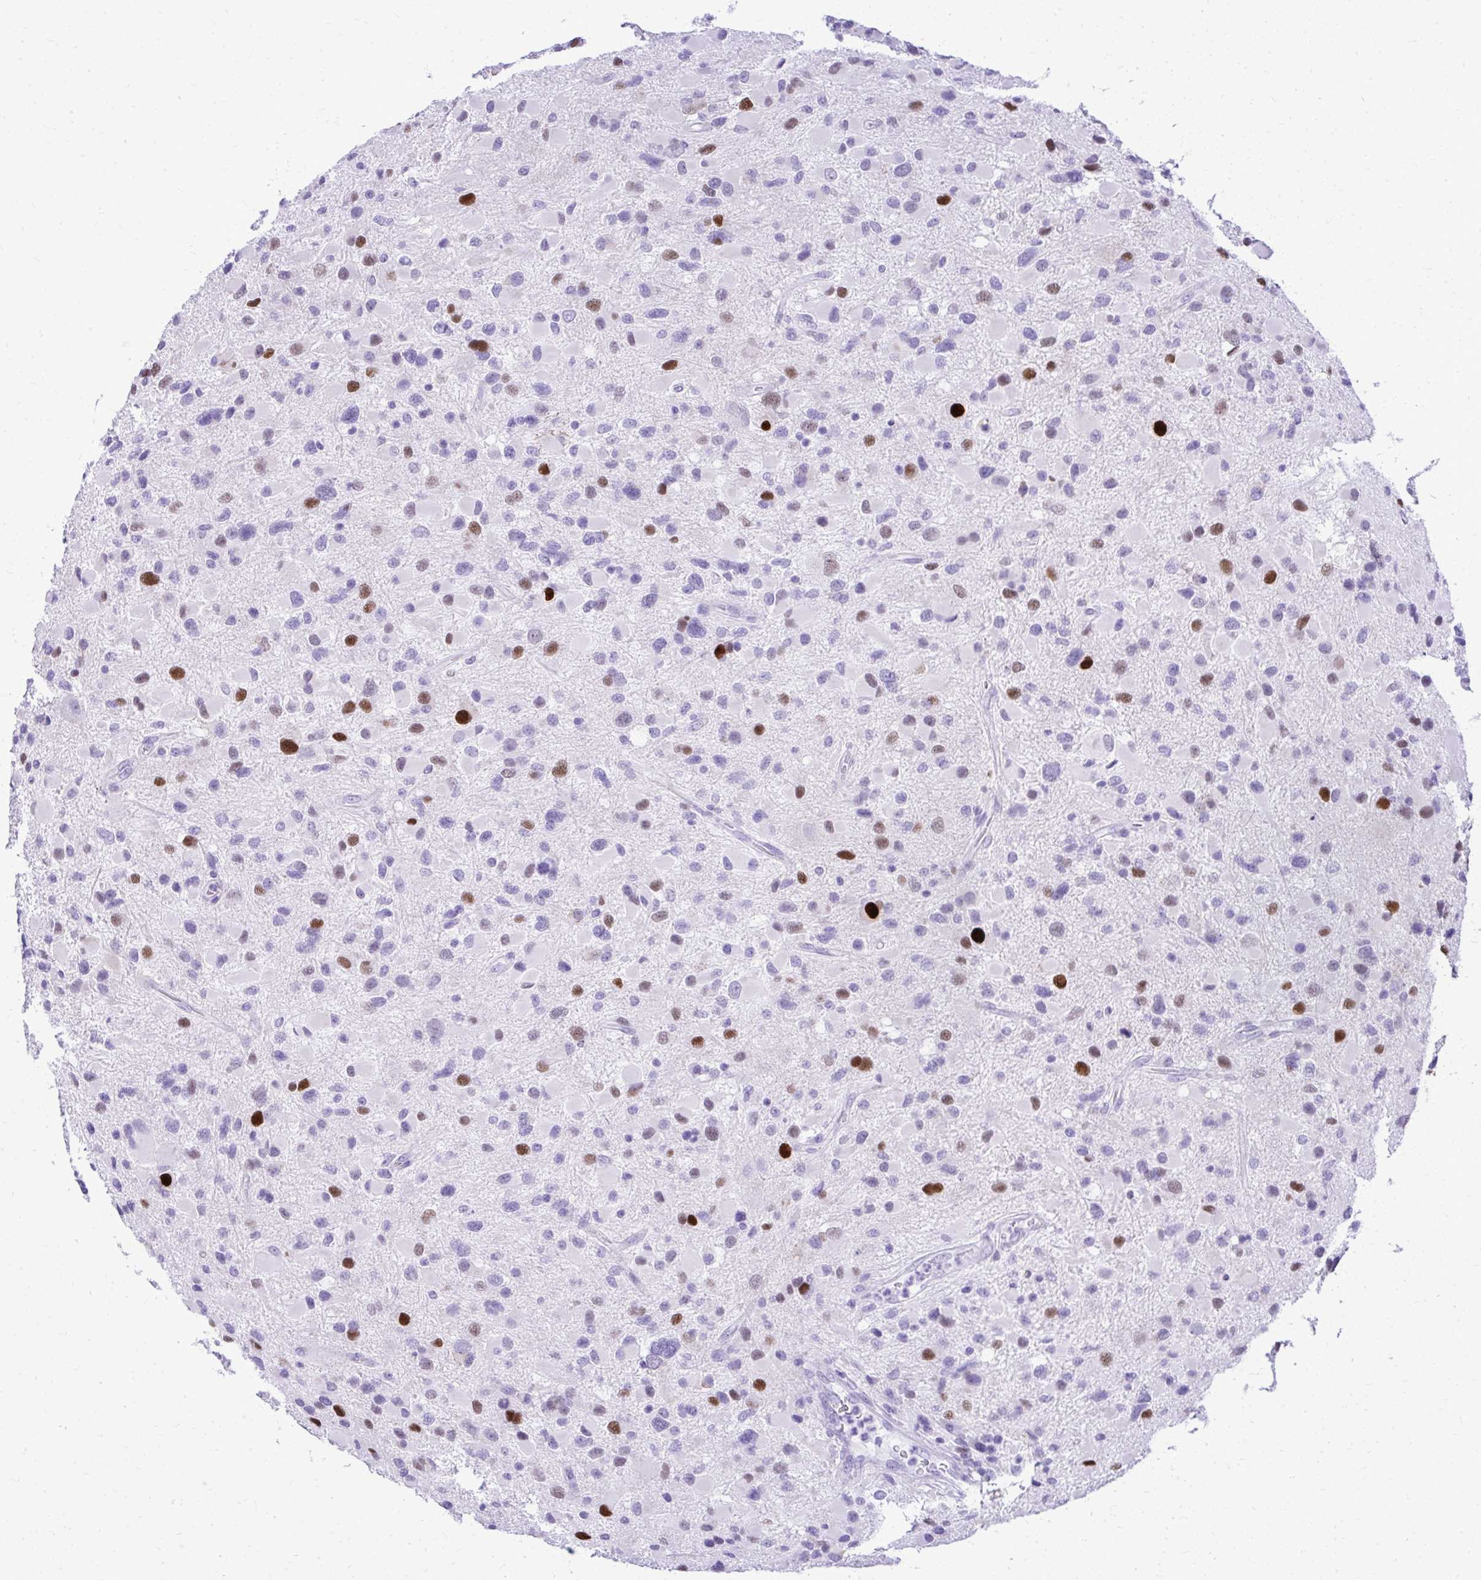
{"staining": {"intensity": "strong", "quantity": "<25%", "location": "nuclear"}, "tissue": "glioma", "cell_type": "Tumor cells", "image_type": "cancer", "snomed": [{"axis": "morphology", "description": "Glioma, malignant, Low grade"}, {"axis": "topography", "description": "Brain"}], "caption": "Immunohistochemistry micrograph of neoplastic tissue: human glioma stained using immunohistochemistry shows medium levels of strong protein expression localized specifically in the nuclear of tumor cells, appearing as a nuclear brown color.", "gene": "RALYL", "patient": {"sex": "female", "age": 32}}